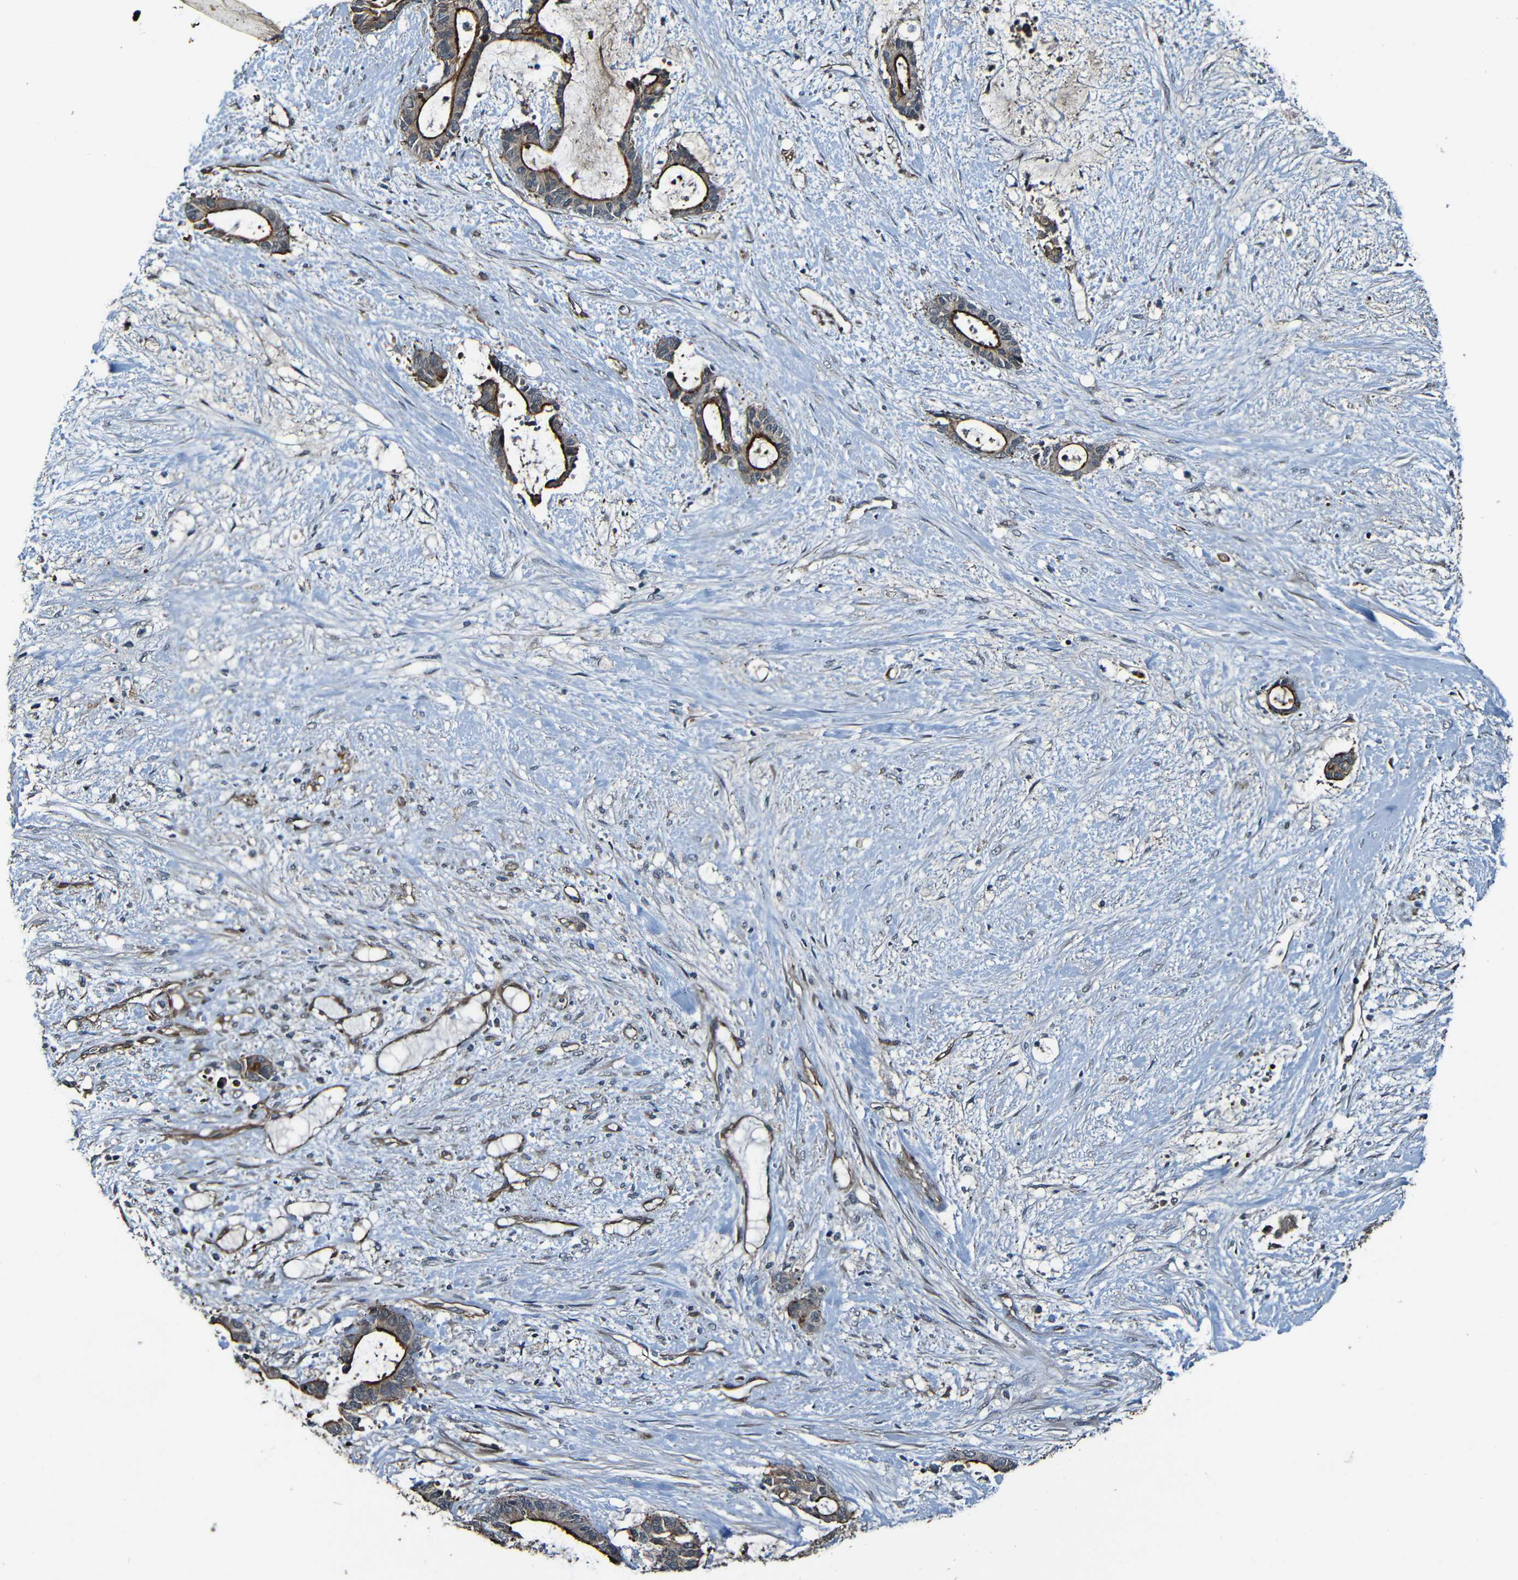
{"staining": {"intensity": "moderate", "quantity": ">75%", "location": "cytoplasmic/membranous"}, "tissue": "liver cancer", "cell_type": "Tumor cells", "image_type": "cancer", "snomed": [{"axis": "morphology", "description": "Normal tissue, NOS"}, {"axis": "morphology", "description": "Cholangiocarcinoma"}, {"axis": "topography", "description": "Liver"}, {"axis": "topography", "description": "Peripheral nerve tissue"}], "caption": "Human liver cancer stained with a brown dye reveals moderate cytoplasmic/membranous positive positivity in approximately >75% of tumor cells.", "gene": "LGR5", "patient": {"sex": "female", "age": 73}}